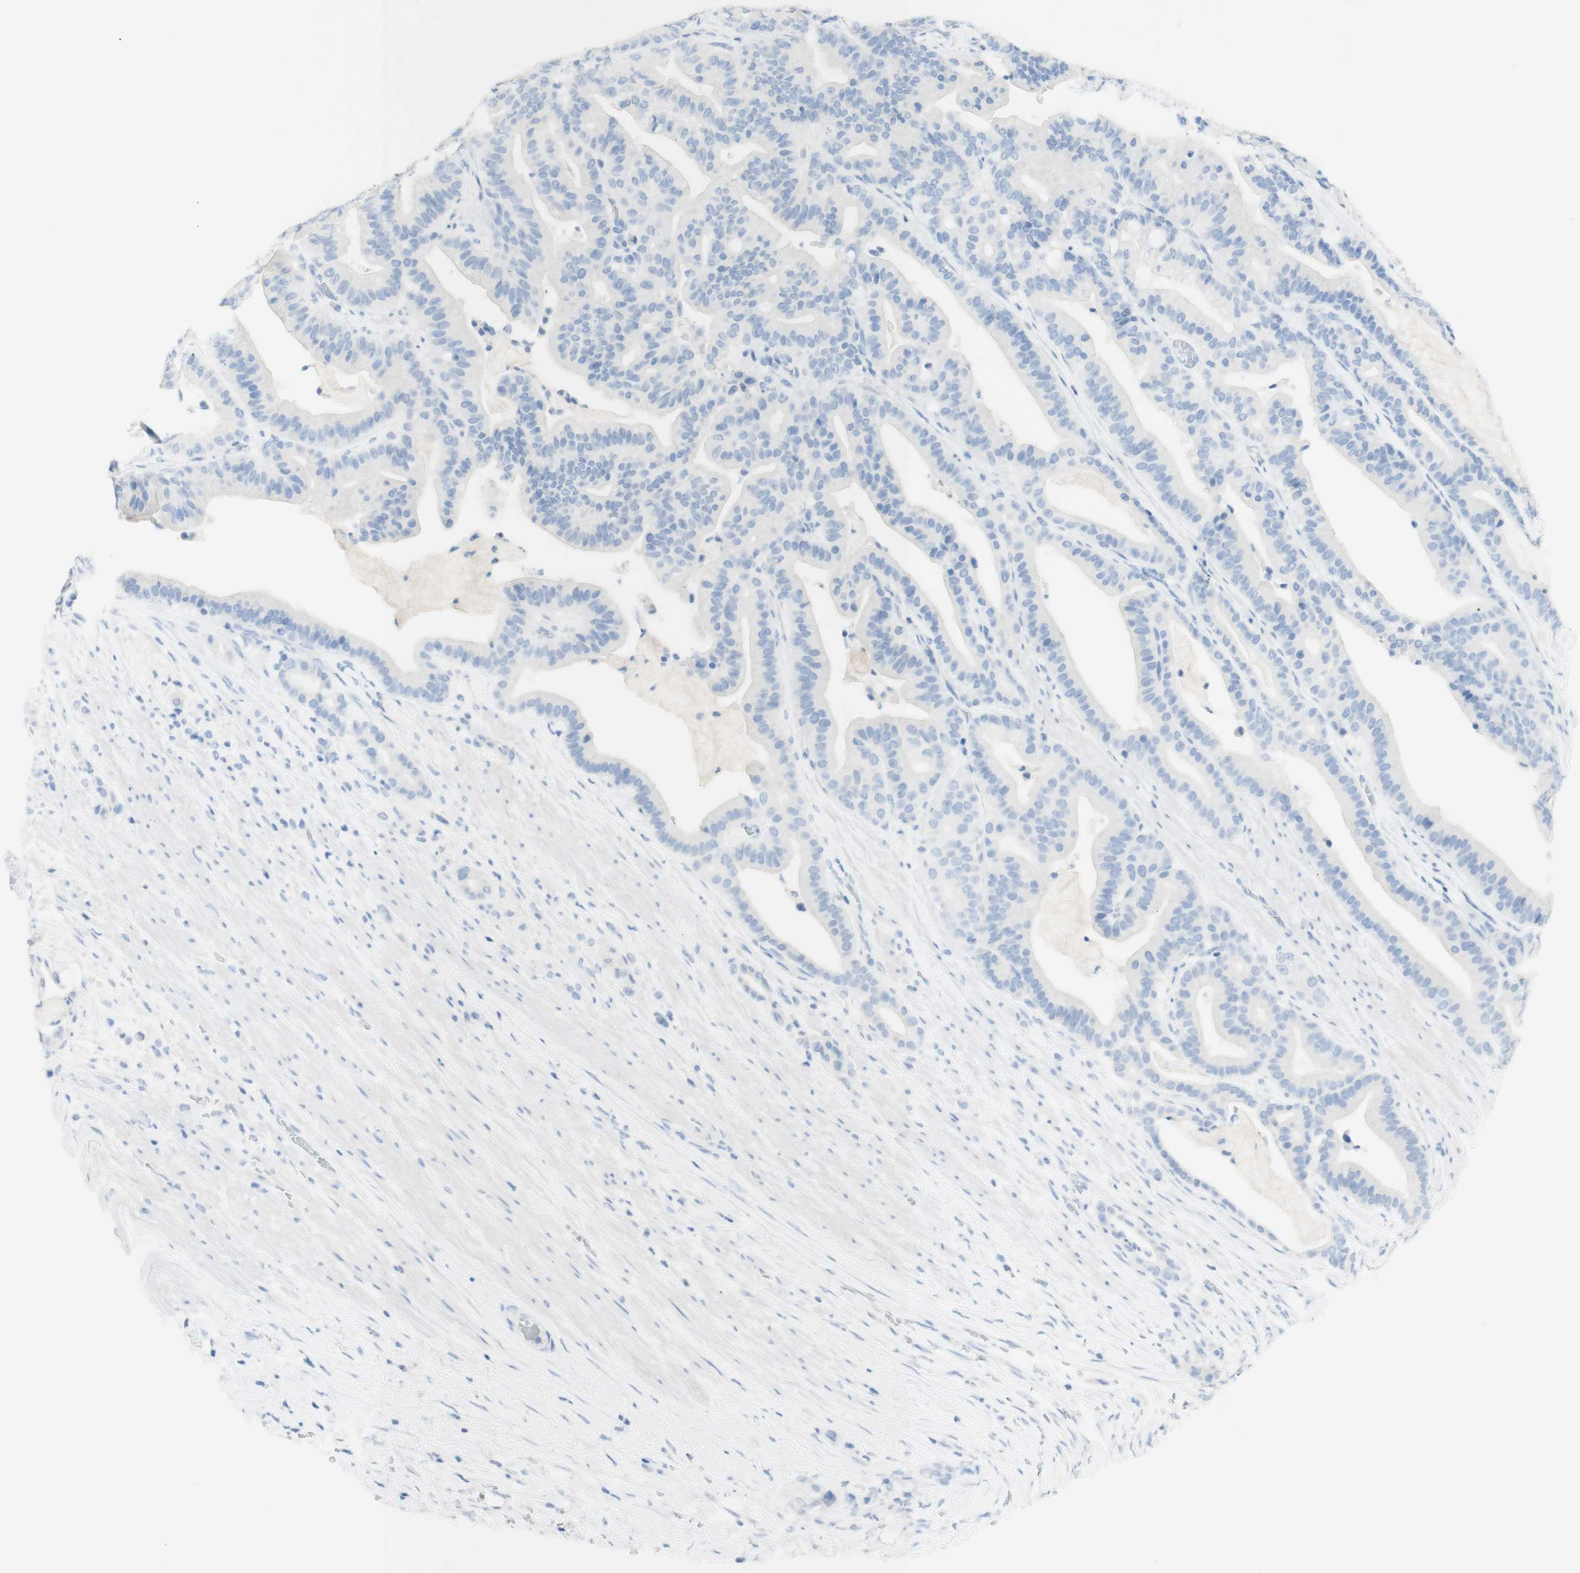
{"staining": {"intensity": "negative", "quantity": "none", "location": "none"}, "tissue": "pancreatic cancer", "cell_type": "Tumor cells", "image_type": "cancer", "snomed": [{"axis": "morphology", "description": "Adenocarcinoma, NOS"}, {"axis": "topography", "description": "Pancreas"}], "caption": "IHC histopathology image of neoplastic tissue: human adenocarcinoma (pancreatic) stained with DAB (3,3'-diaminobenzidine) reveals no significant protein expression in tumor cells.", "gene": "TPO", "patient": {"sex": "male", "age": 63}}